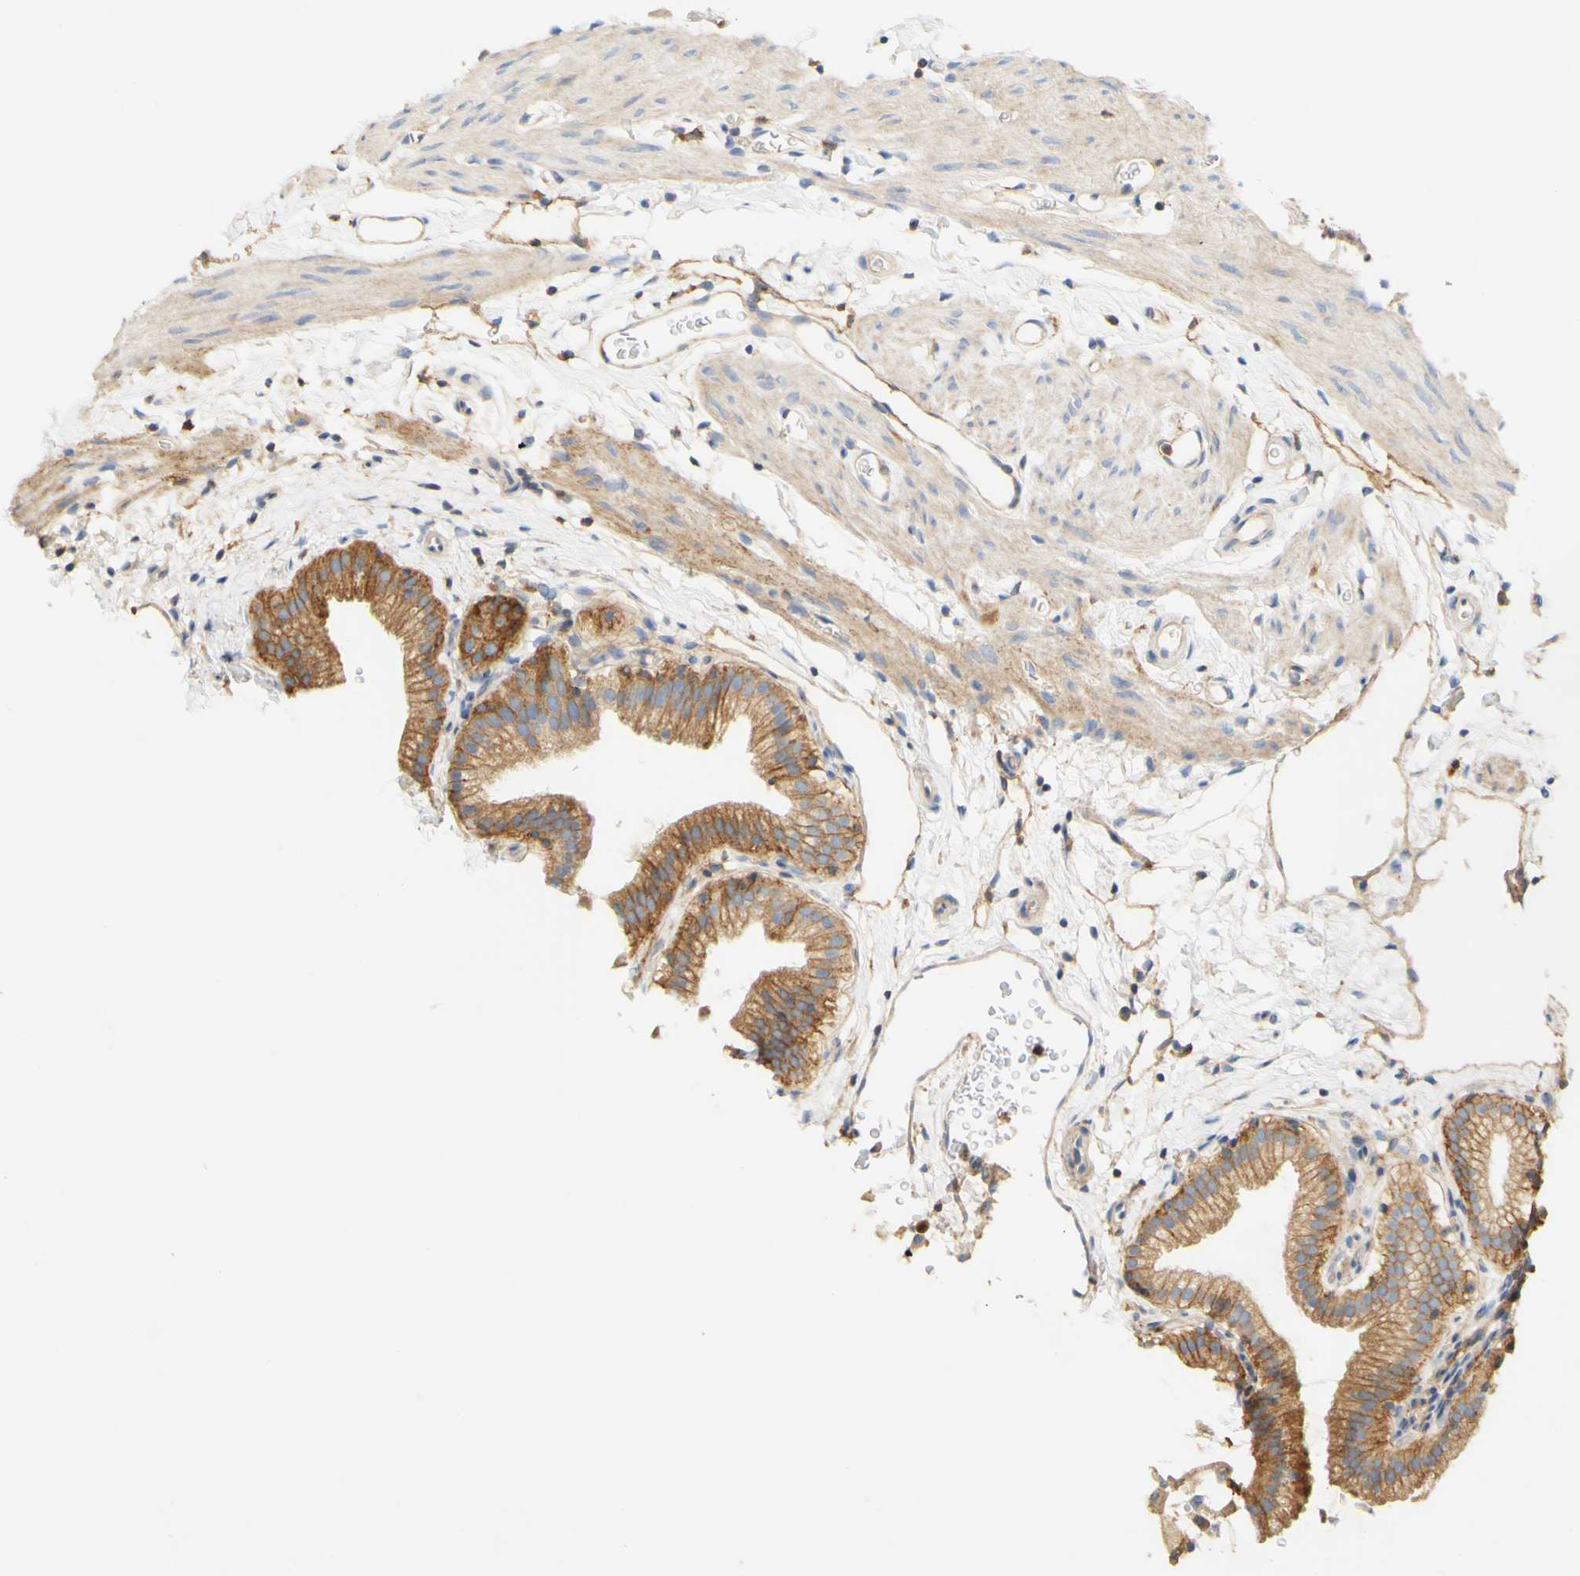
{"staining": {"intensity": "strong", "quantity": ">75%", "location": "cytoplasmic/membranous"}, "tissue": "gallbladder", "cell_type": "Glandular cells", "image_type": "normal", "snomed": [{"axis": "morphology", "description": "Normal tissue, NOS"}, {"axis": "topography", "description": "Gallbladder"}], "caption": "This is a histology image of IHC staining of normal gallbladder, which shows strong expression in the cytoplasmic/membranous of glandular cells.", "gene": "PCDH7", "patient": {"sex": "male", "age": 54}}